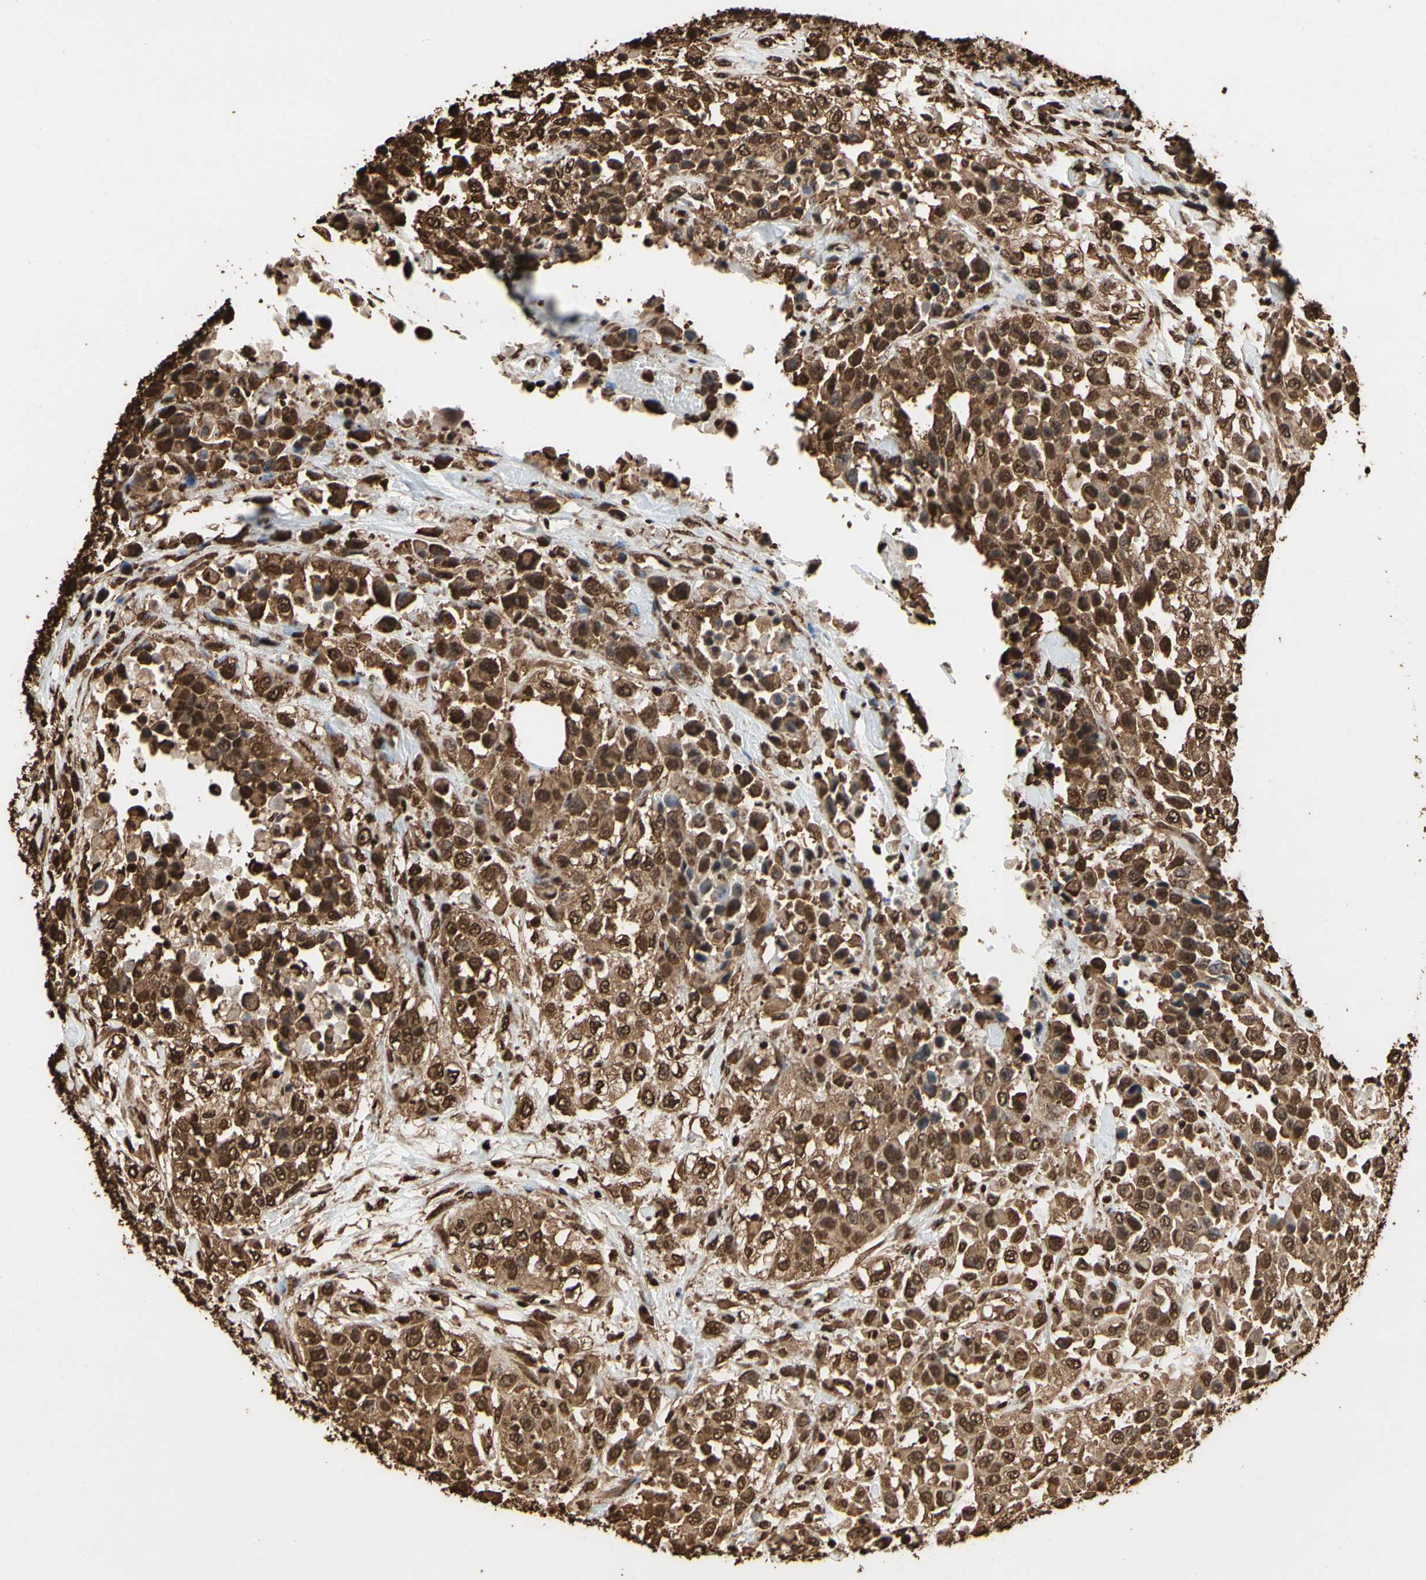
{"staining": {"intensity": "strong", "quantity": ">75%", "location": "cytoplasmic/membranous,nuclear"}, "tissue": "urothelial cancer", "cell_type": "Tumor cells", "image_type": "cancer", "snomed": [{"axis": "morphology", "description": "Urothelial carcinoma, High grade"}, {"axis": "topography", "description": "Urinary bladder"}], "caption": "The micrograph shows a brown stain indicating the presence of a protein in the cytoplasmic/membranous and nuclear of tumor cells in urothelial carcinoma (high-grade).", "gene": "HNRNPK", "patient": {"sex": "female", "age": 80}}